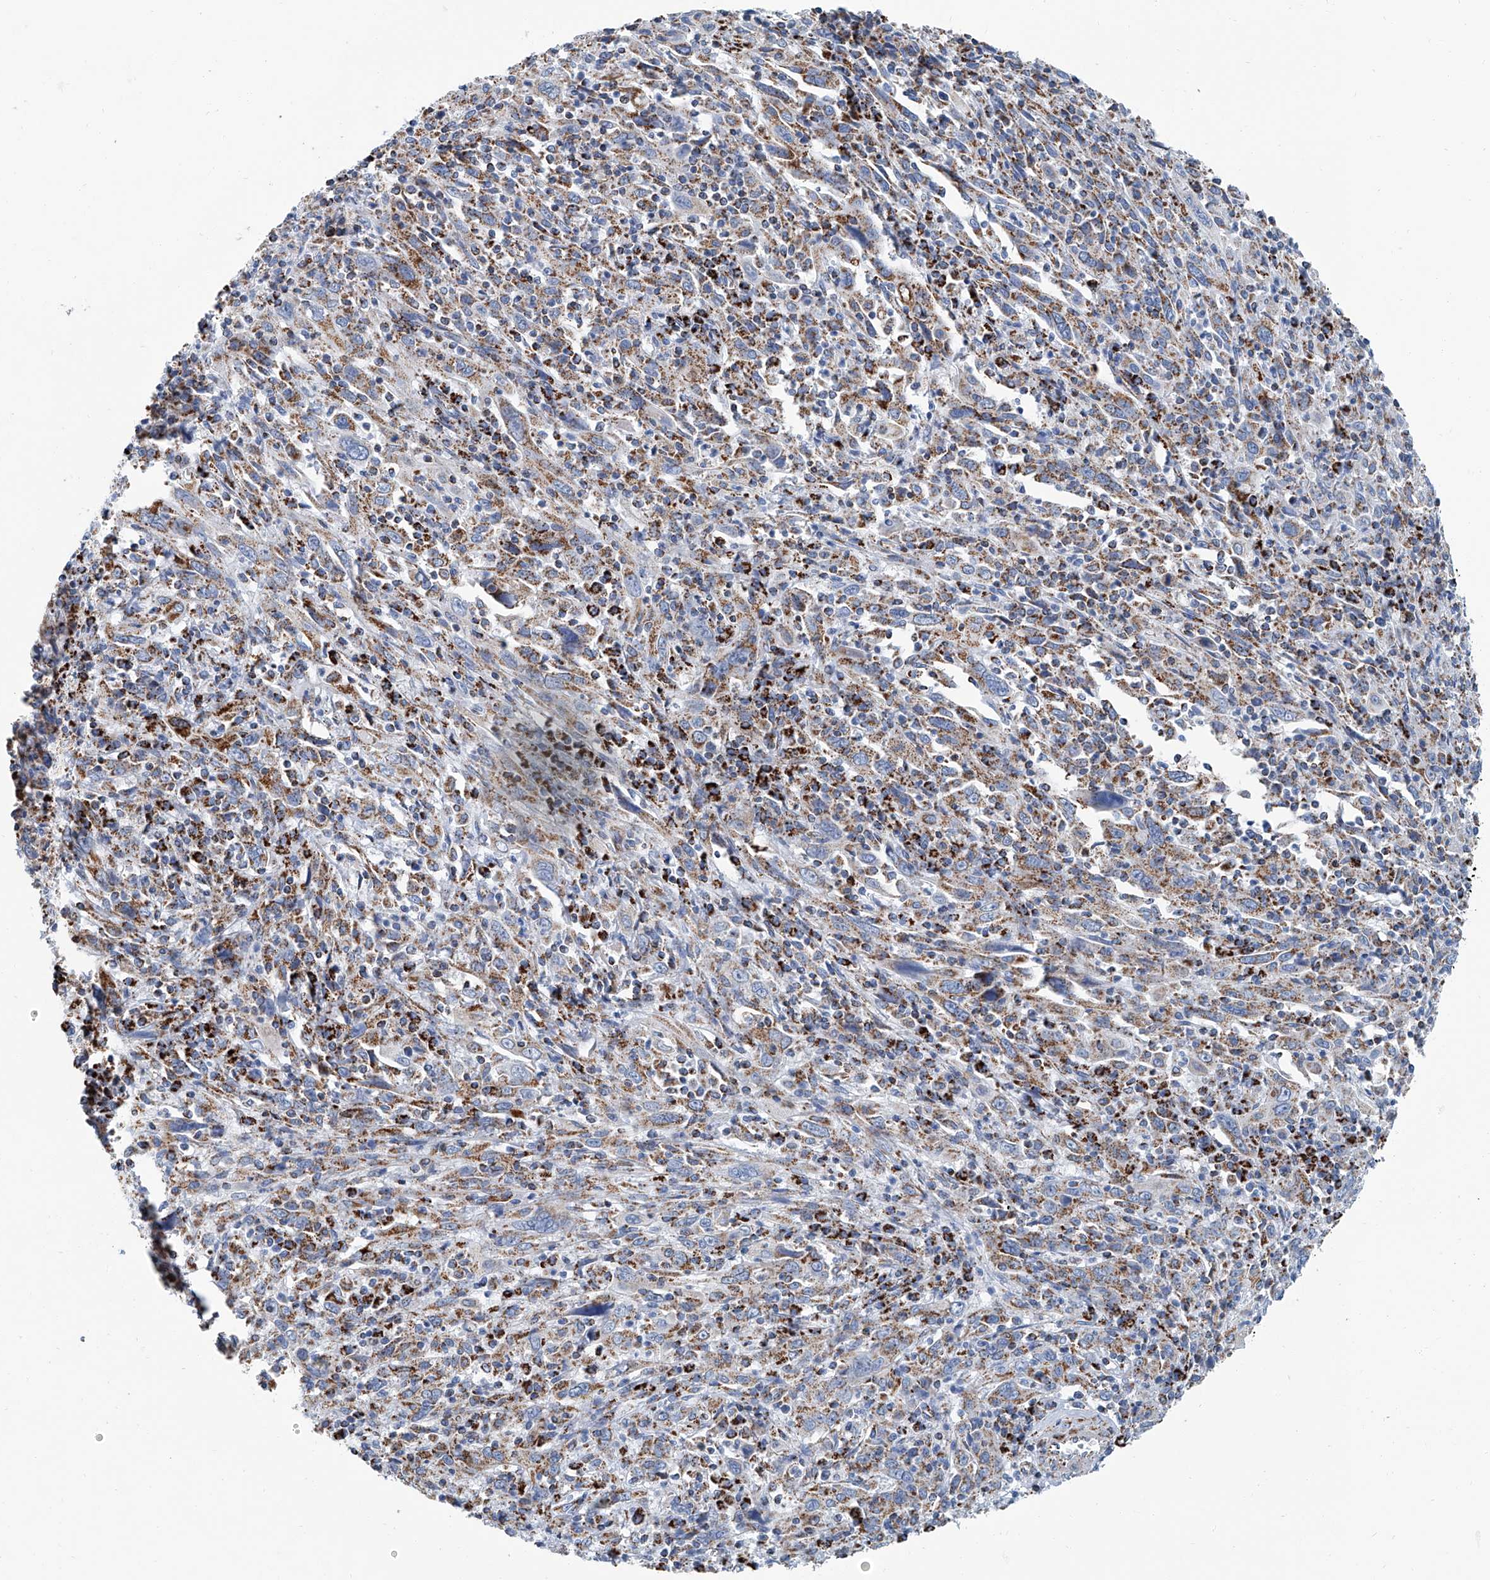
{"staining": {"intensity": "moderate", "quantity": "<25%", "location": "cytoplasmic/membranous"}, "tissue": "cervical cancer", "cell_type": "Tumor cells", "image_type": "cancer", "snomed": [{"axis": "morphology", "description": "Squamous cell carcinoma, NOS"}, {"axis": "topography", "description": "Cervix"}], "caption": "The histopathology image displays staining of cervical cancer (squamous cell carcinoma), revealing moderate cytoplasmic/membranous protein positivity (brown color) within tumor cells.", "gene": "MT-ND1", "patient": {"sex": "female", "age": 46}}